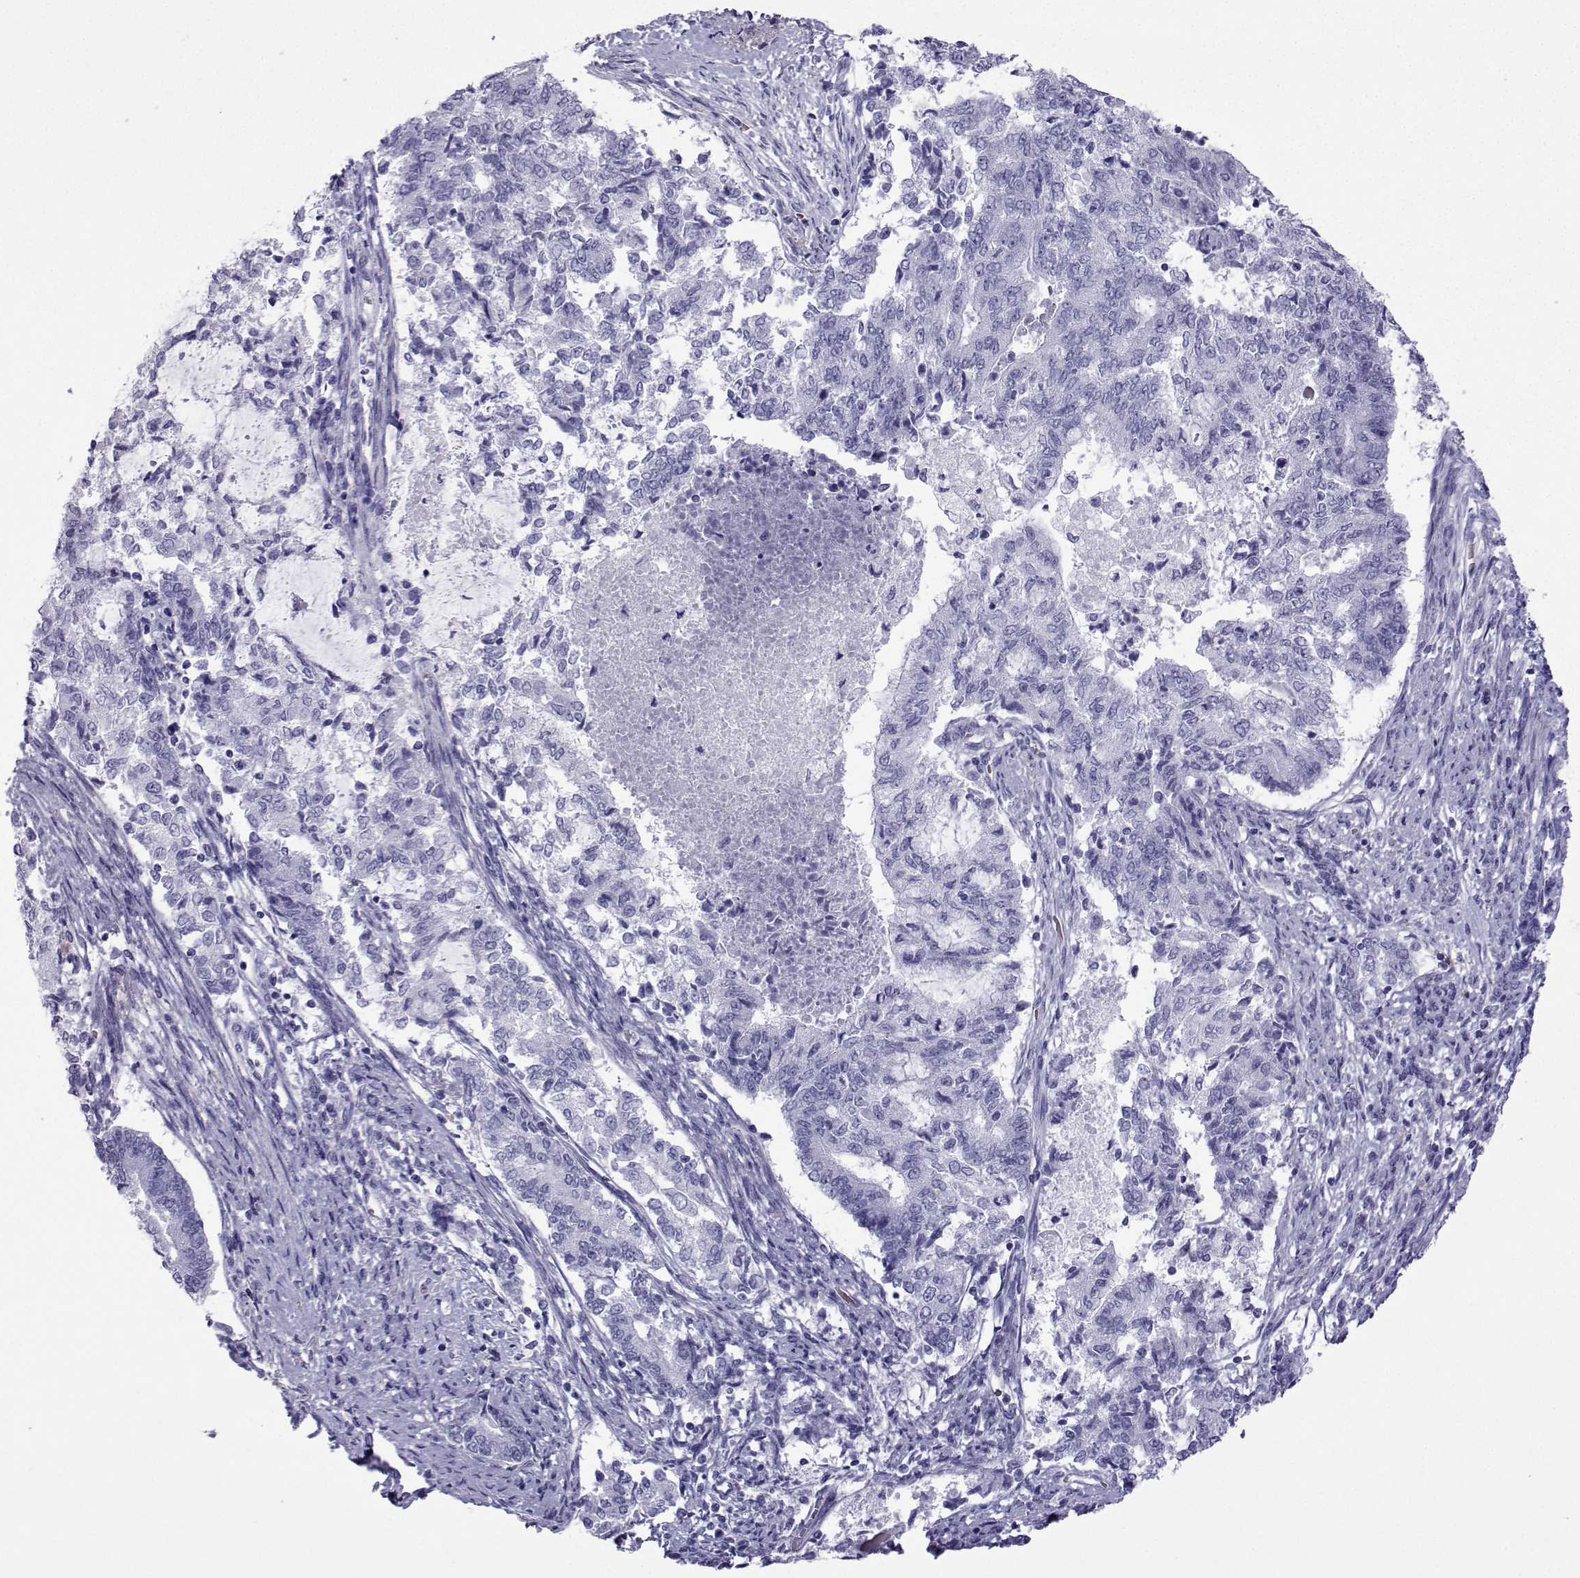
{"staining": {"intensity": "negative", "quantity": "none", "location": "none"}, "tissue": "endometrial cancer", "cell_type": "Tumor cells", "image_type": "cancer", "snomed": [{"axis": "morphology", "description": "Adenocarcinoma, NOS"}, {"axis": "topography", "description": "Endometrium"}], "caption": "Endometrial cancer (adenocarcinoma) was stained to show a protein in brown. There is no significant expression in tumor cells.", "gene": "TRIM46", "patient": {"sex": "female", "age": 65}}